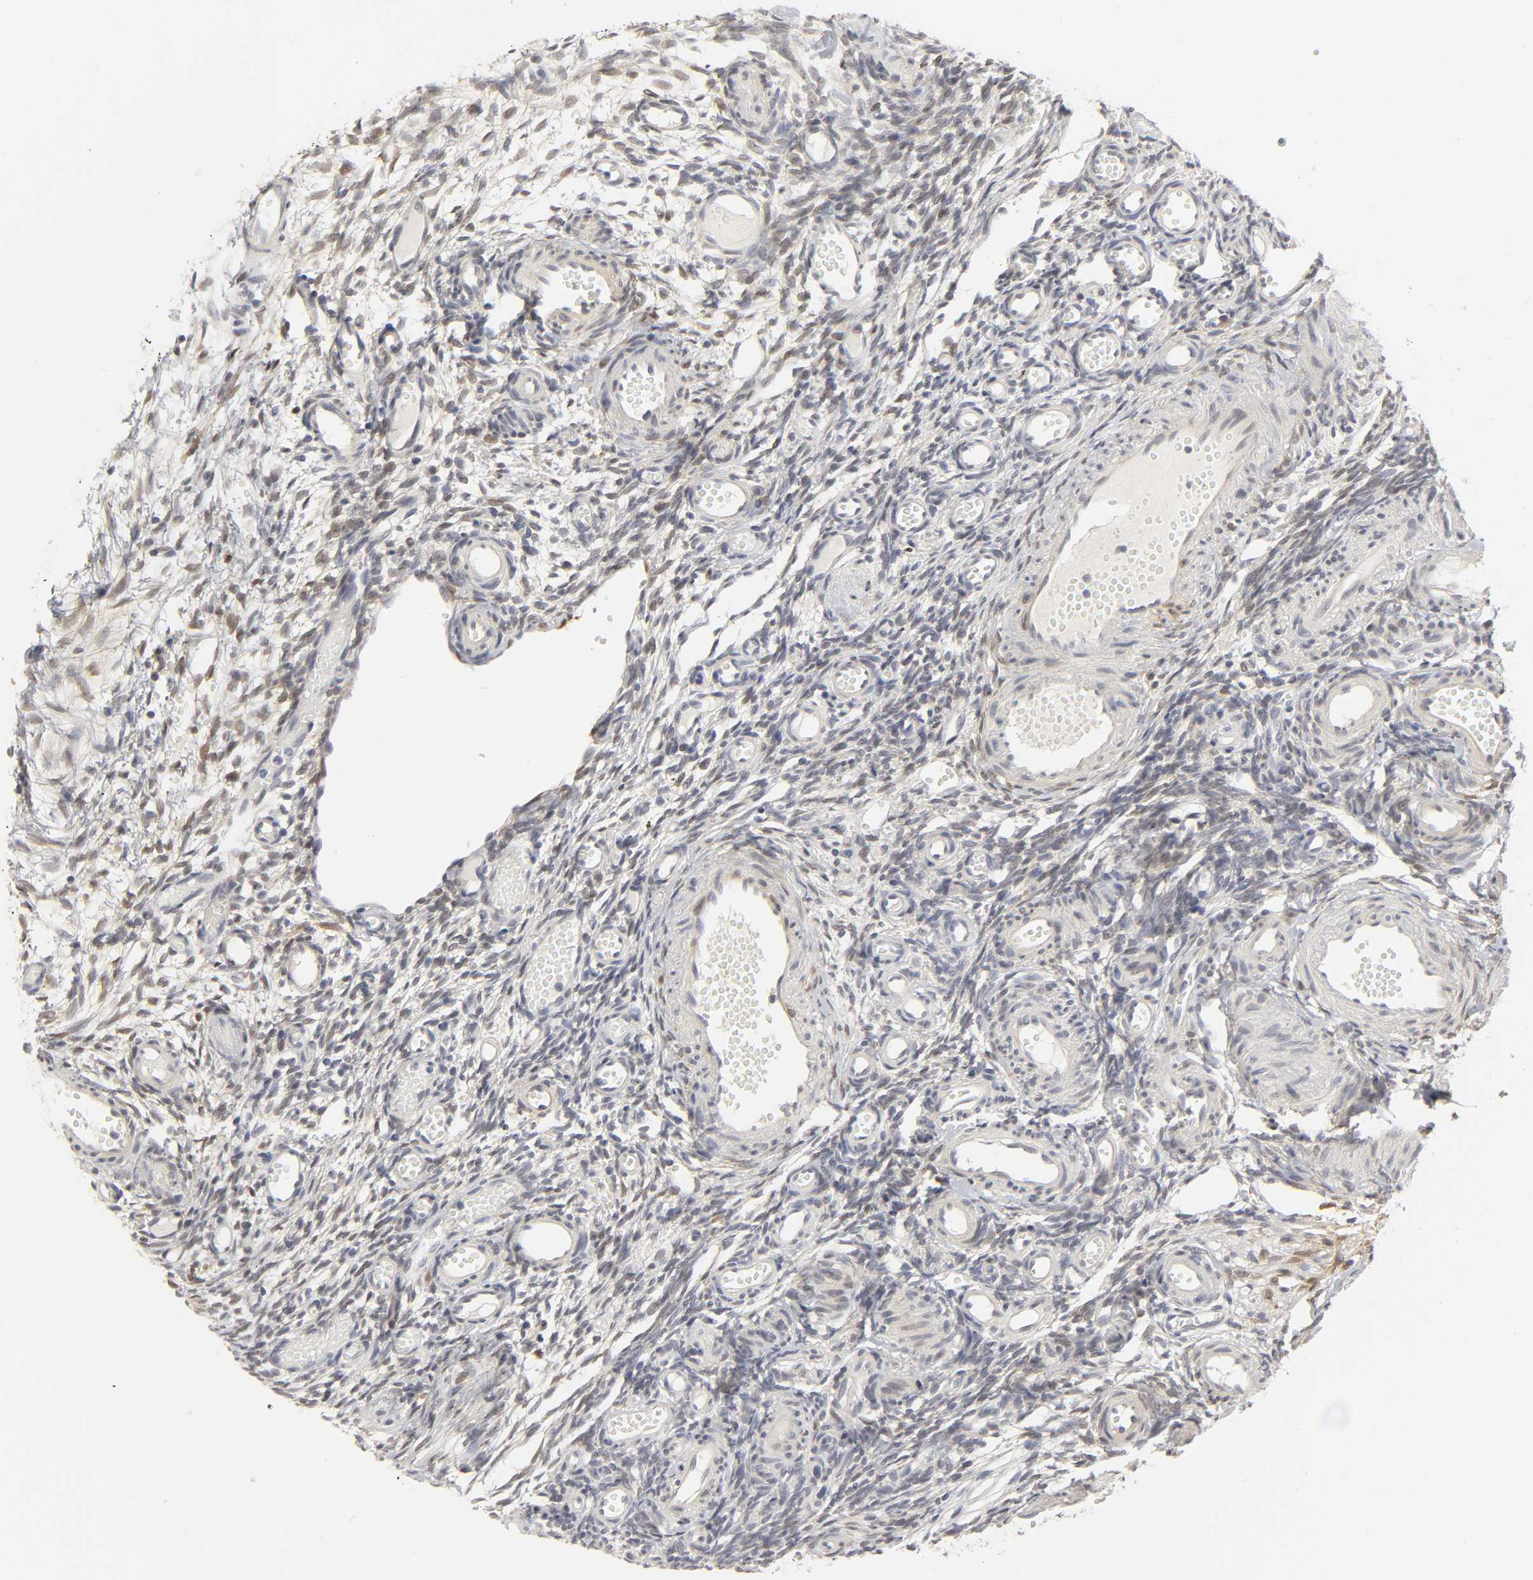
{"staining": {"intensity": "weak", "quantity": ">75%", "location": "cytoplasmic/membranous"}, "tissue": "ovary", "cell_type": "Ovarian stroma cells", "image_type": "normal", "snomed": [{"axis": "morphology", "description": "Normal tissue, NOS"}, {"axis": "topography", "description": "Ovary"}], "caption": "Ovary stained with DAB (3,3'-diaminobenzidine) IHC shows low levels of weak cytoplasmic/membranous expression in about >75% of ovarian stroma cells.", "gene": "PDLIM3", "patient": {"sex": "female", "age": 35}}